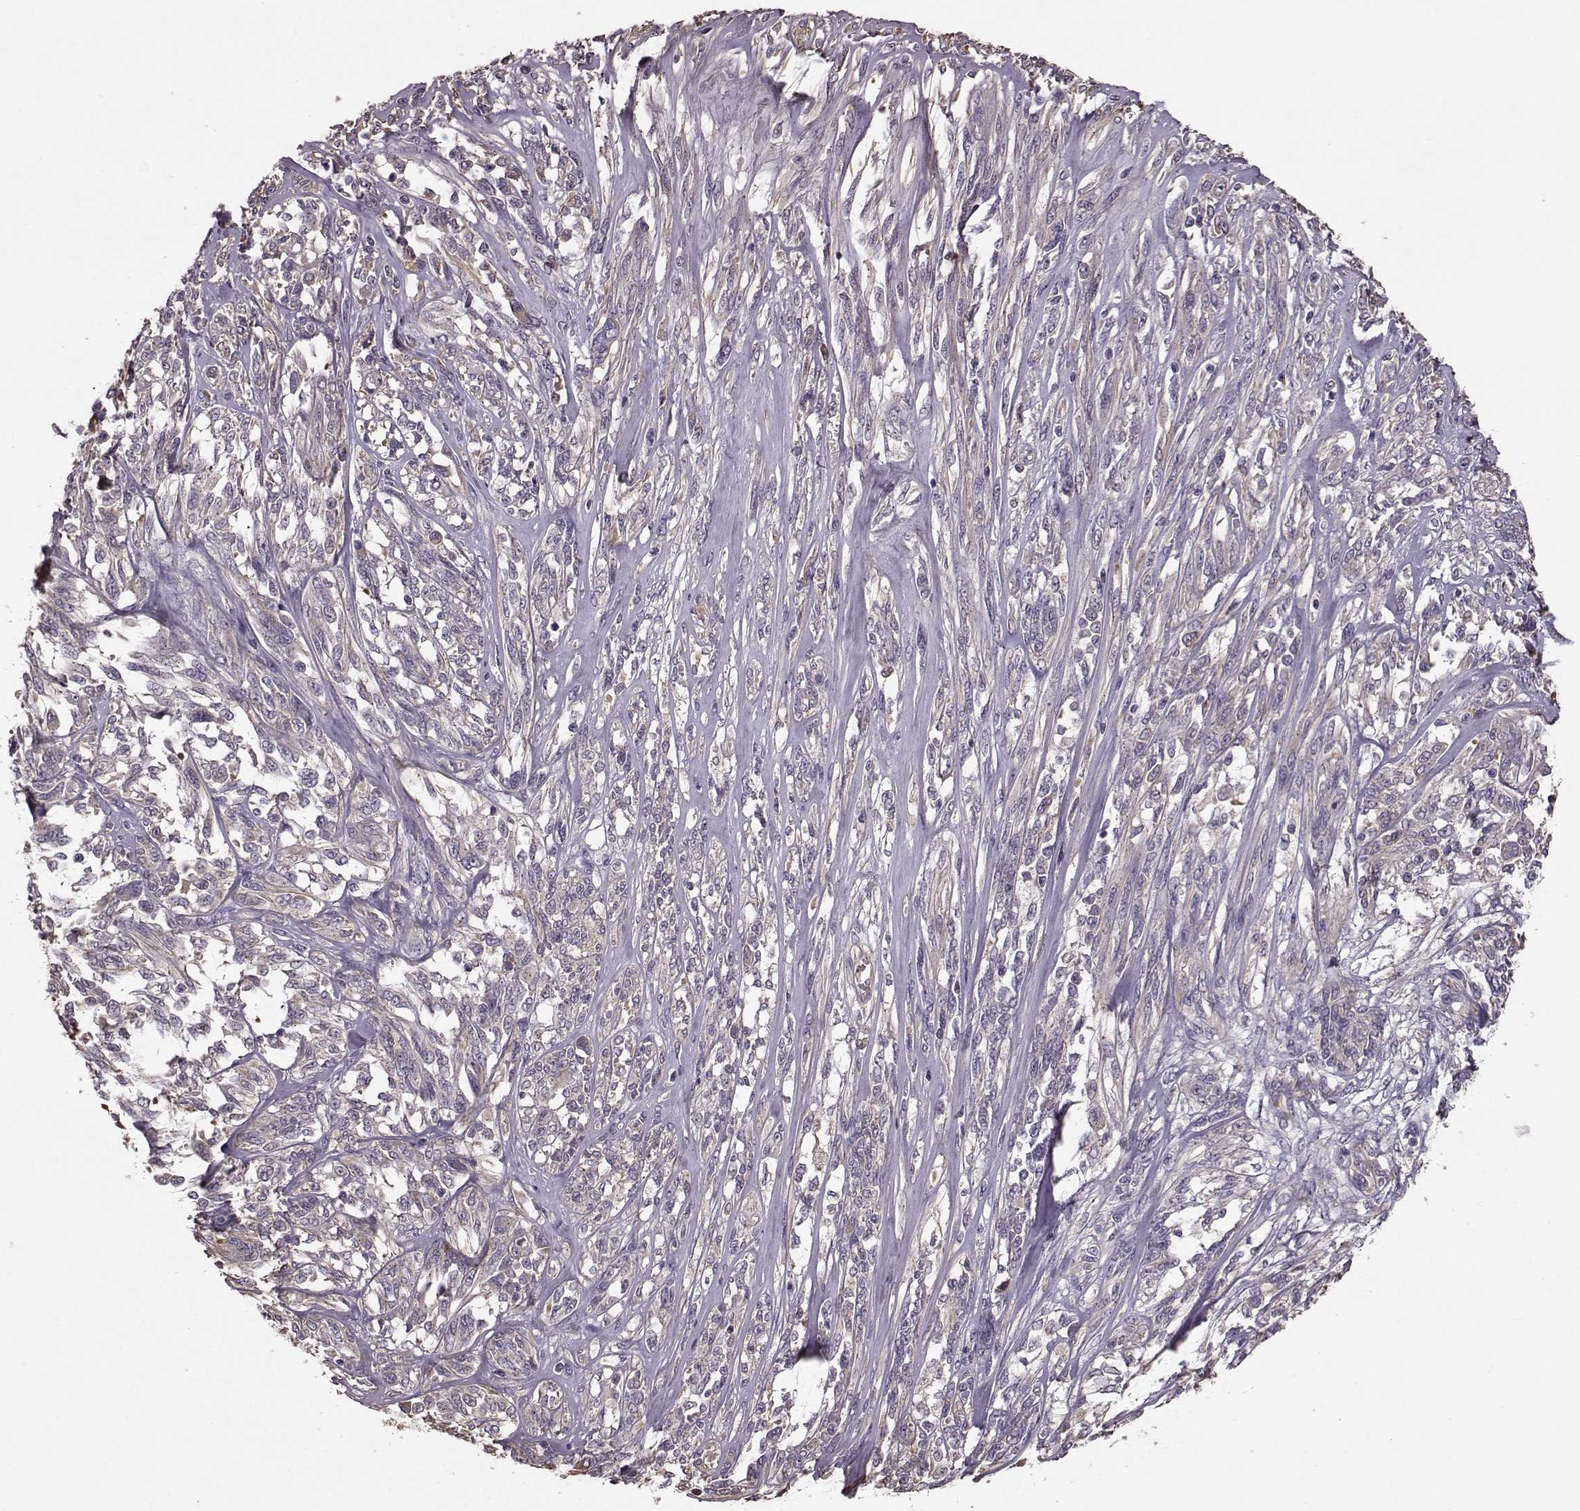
{"staining": {"intensity": "negative", "quantity": "none", "location": "none"}, "tissue": "melanoma", "cell_type": "Tumor cells", "image_type": "cancer", "snomed": [{"axis": "morphology", "description": "Malignant melanoma, NOS"}, {"axis": "topography", "description": "Skin"}], "caption": "There is no significant expression in tumor cells of malignant melanoma. The staining was performed using DAB to visualize the protein expression in brown, while the nuclei were stained in blue with hematoxylin (Magnification: 20x).", "gene": "NTF3", "patient": {"sex": "female", "age": 91}}